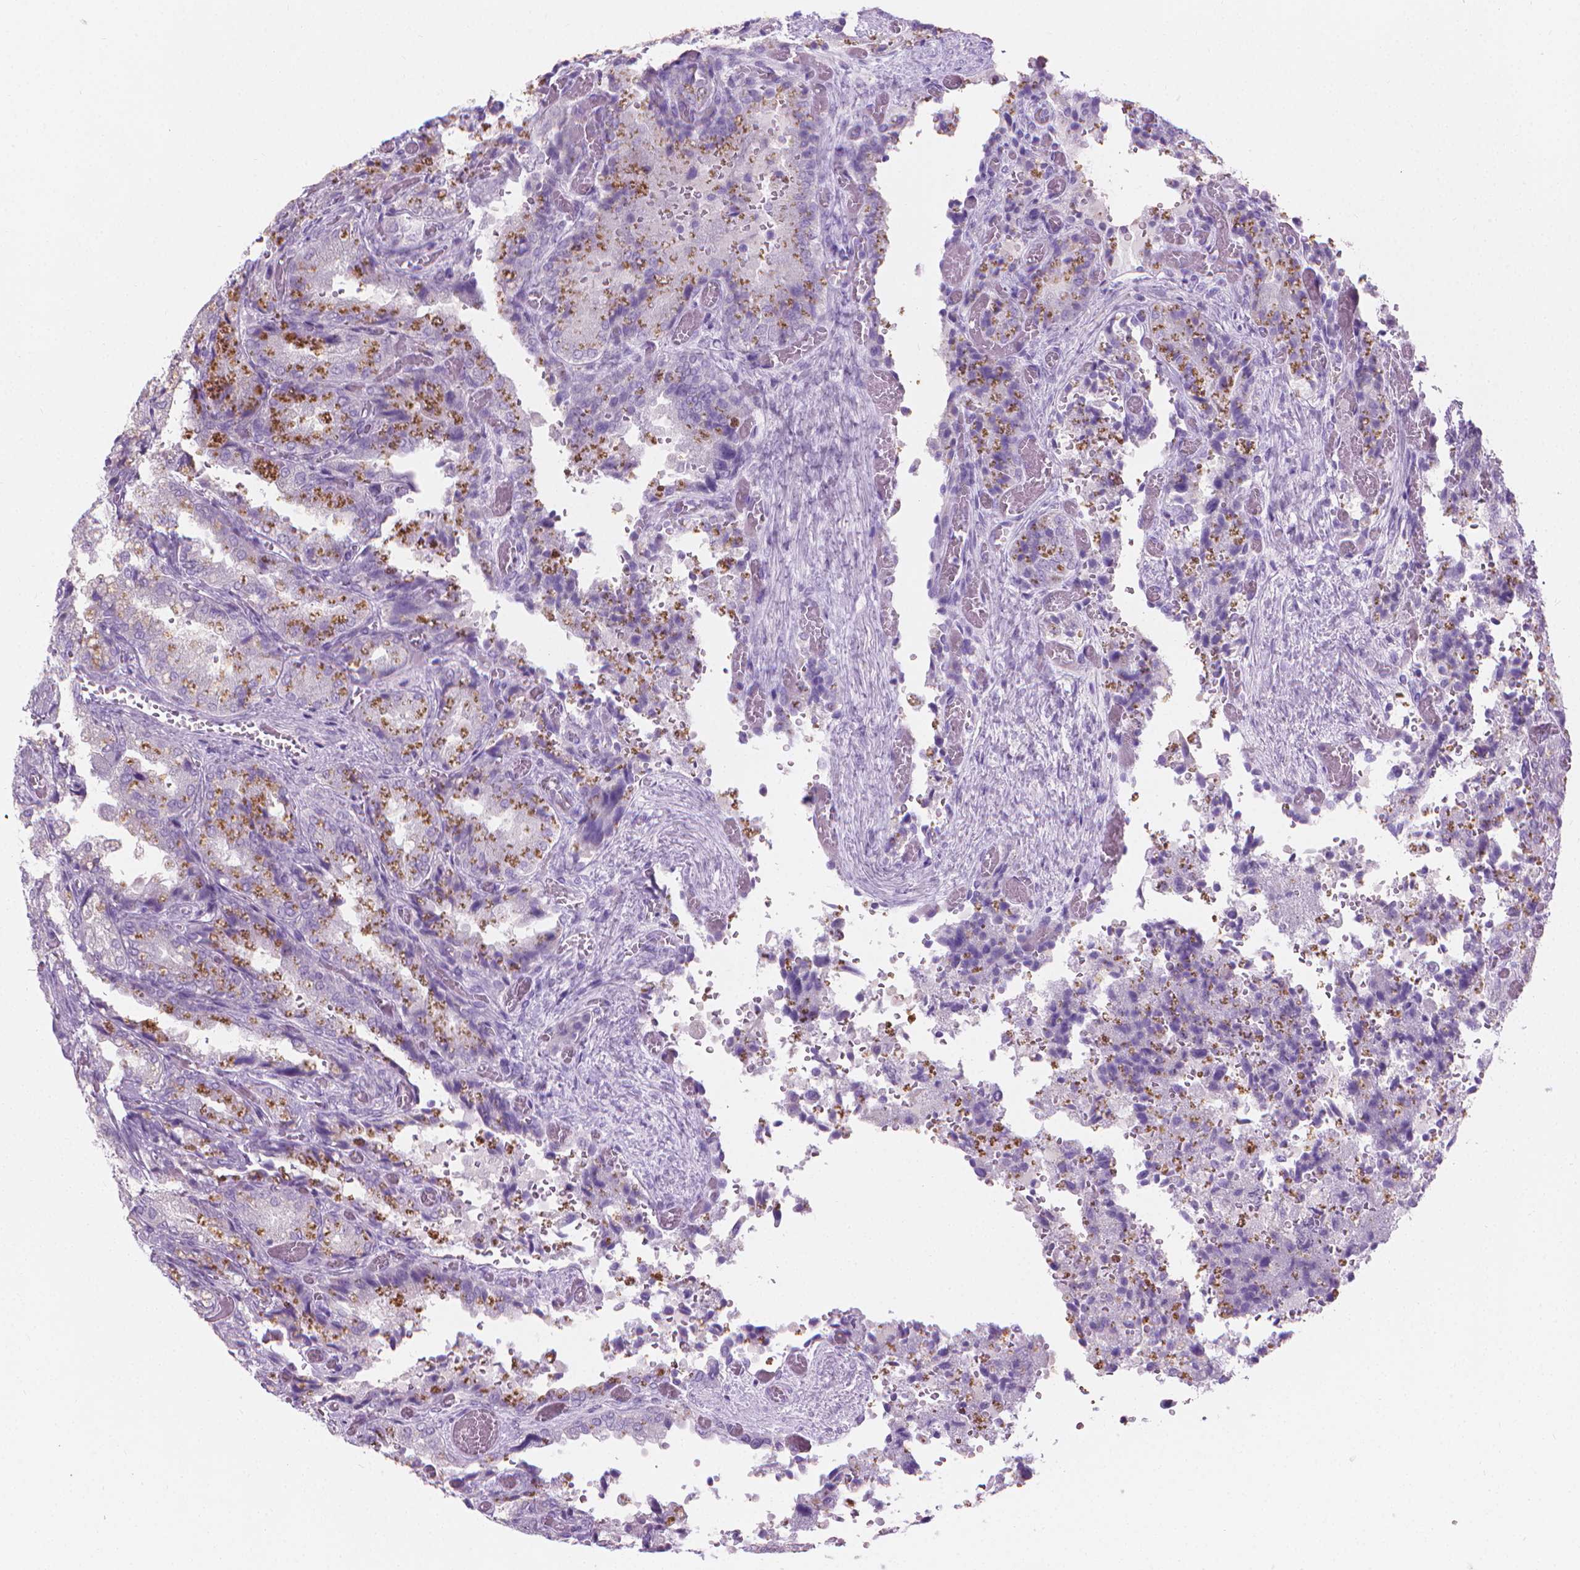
{"staining": {"intensity": "negative", "quantity": "none", "location": "none"}, "tissue": "seminal vesicle", "cell_type": "Glandular cells", "image_type": "normal", "snomed": [{"axis": "morphology", "description": "Normal tissue, NOS"}, {"axis": "topography", "description": "Seminal veicle"}], "caption": "The photomicrograph displays no significant staining in glandular cells of seminal vesicle. The staining is performed using DAB (3,3'-diaminobenzidine) brown chromogen with nuclei counter-stained in using hematoxylin.", "gene": "CFAP52", "patient": {"sex": "male", "age": 57}}